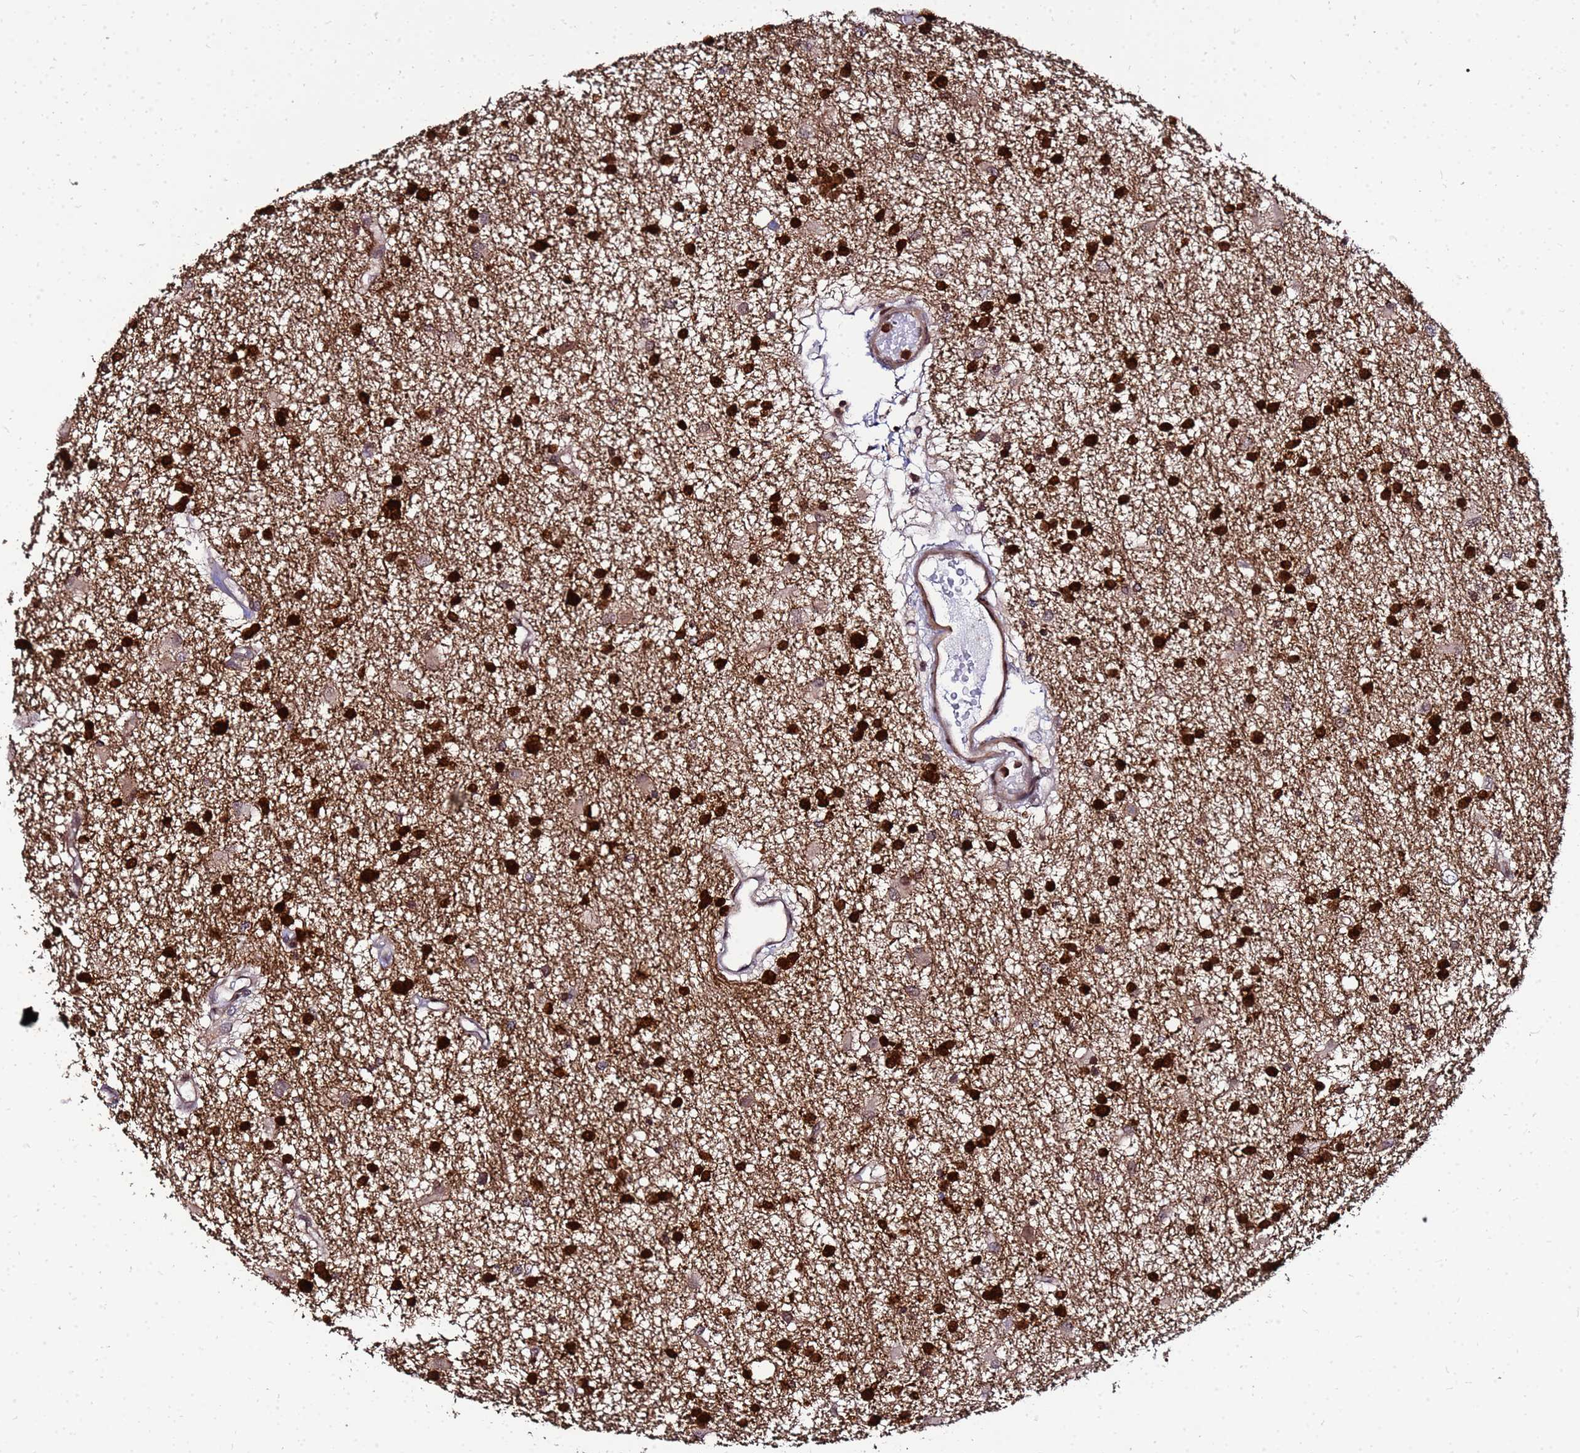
{"staining": {"intensity": "strong", "quantity": ">75%", "location": "cytoplasmic/membranous,nuclear"}, "tissue": "glioma", "cell_type": "Tumor cells", "image_type": "cancer", "snomed": [{"axis": "morphology", "description": "Glioma, malignant, High grade"}, {"axis": "topography", "description": "Brain"}], "caption": "Protein analysis of glioma tissue exhibits strong cytoplasmic/membranous and nuclear staining in approximately >75% of tumor cells.", "gene": "DBNDD2", "patient": {"sex": "male", "age": 77}}